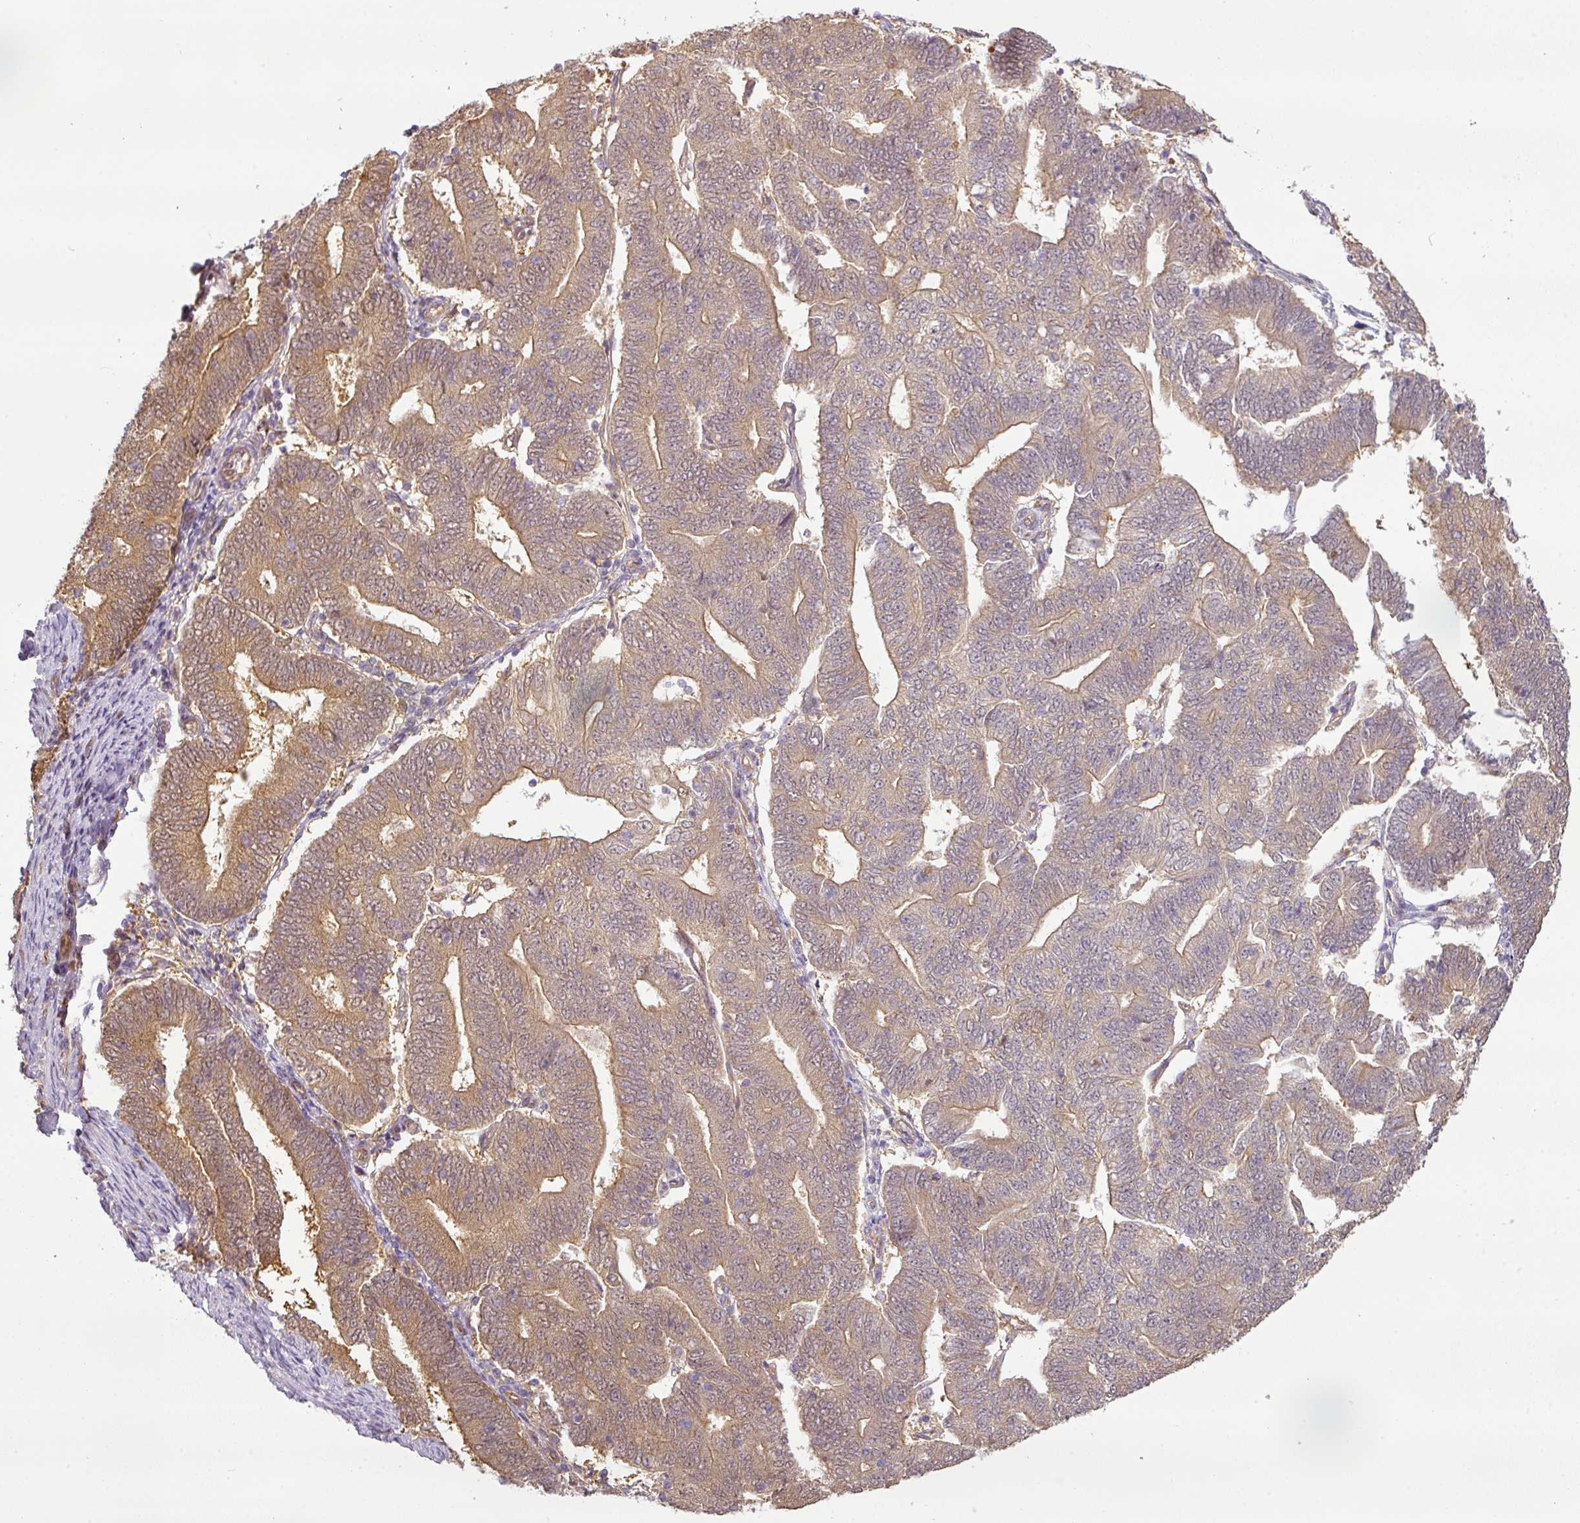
{"staining": {"intensity": "weak", "quantity": "25%-75%", "location": "cytoplasmic/membranous"}, "tissue": "endometrial cancer", "cell_type": "Tumor cells", "image_type": "cancer", "snomed": [{"axis": "morphology", "description": "Adenocarcinoma, NOS"}, {"axis": "topography", "description": "Endometrium"}], "caption": "DAB immunohistochemical staining of endometrial cancer (adenocarcinoma) demonstrates weak cytoplasmic/membranous protein staining in approximately 25%-75% of tumor cells.", "gene": "ANKRD18A", "patient": {"sex": "female", "age": 70}}